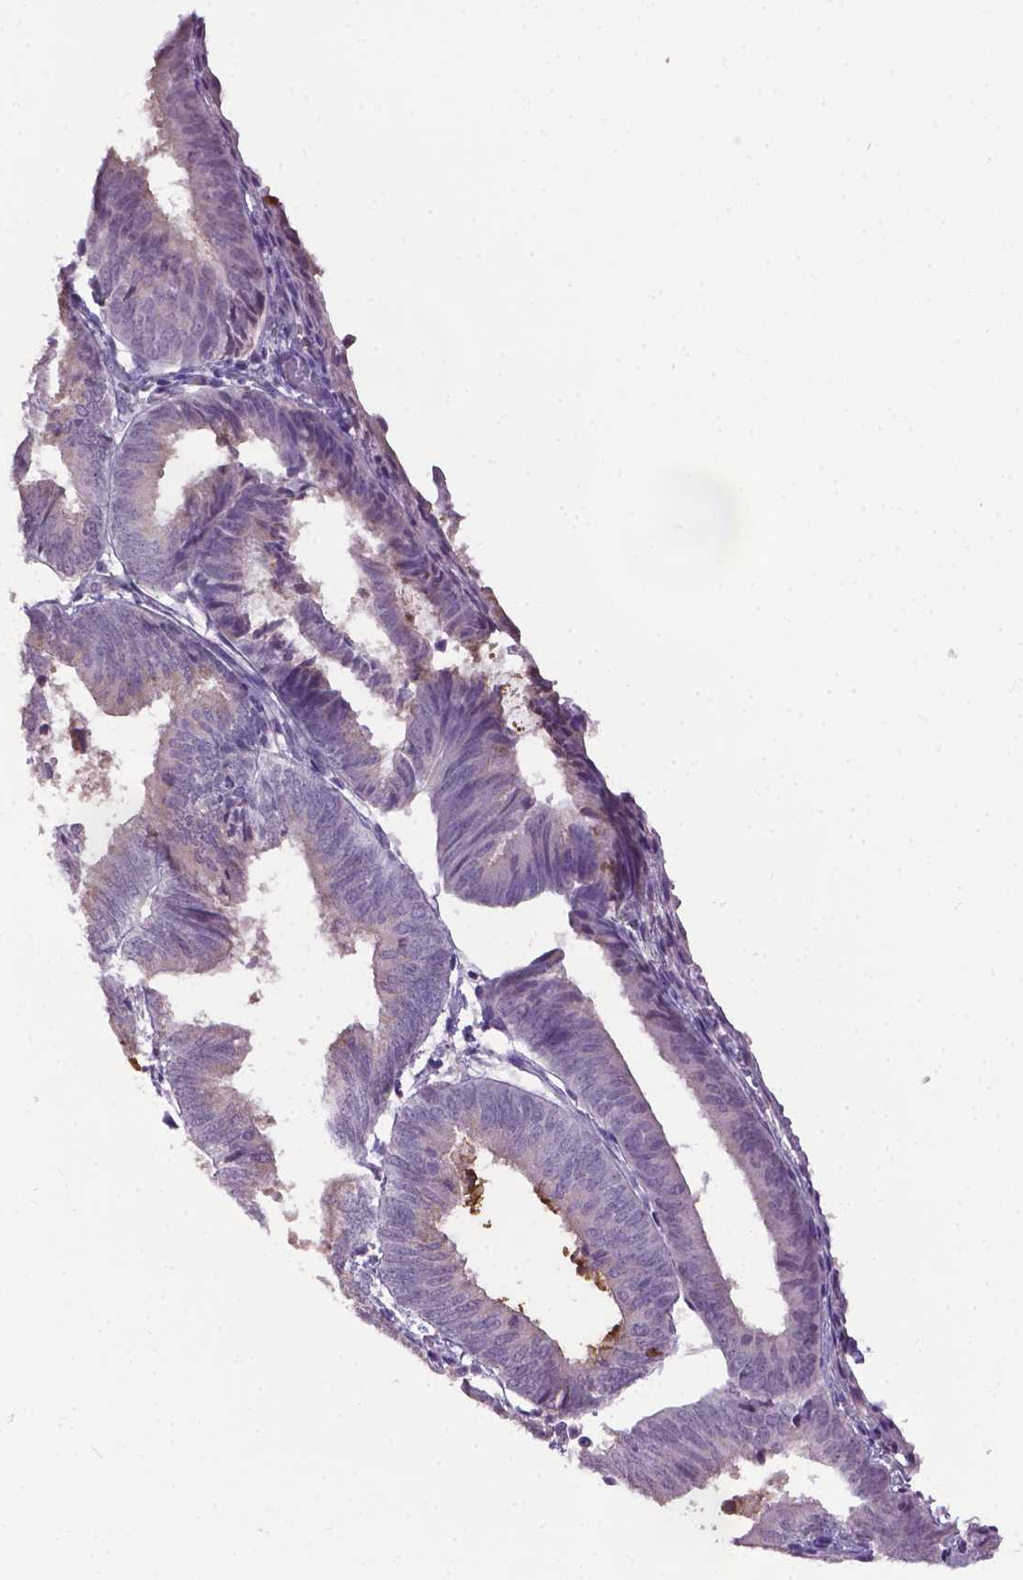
{"staining": {"intensity": "negative", "quantity": "none", "location": "none"}, "tissue": "endometrium", "cell_type": "Cells in endometrial stroma", "image_type": "normal", "snomed": [{"axis": "morphology", "description": "Normal tissue, NOS"}, {"axis": "topography", "description": "Endometrium"}], "caption": "The histopathology image exhibits no staining of cells in endometrial stroma in unremarkable endometrium. (DAB (3,3'-diaminobenzidine) immunohistochemistry (IHC) with hematoxylin counter stain).", "gene": "CPM", "patient": {"sex": "female", "age": 50}}